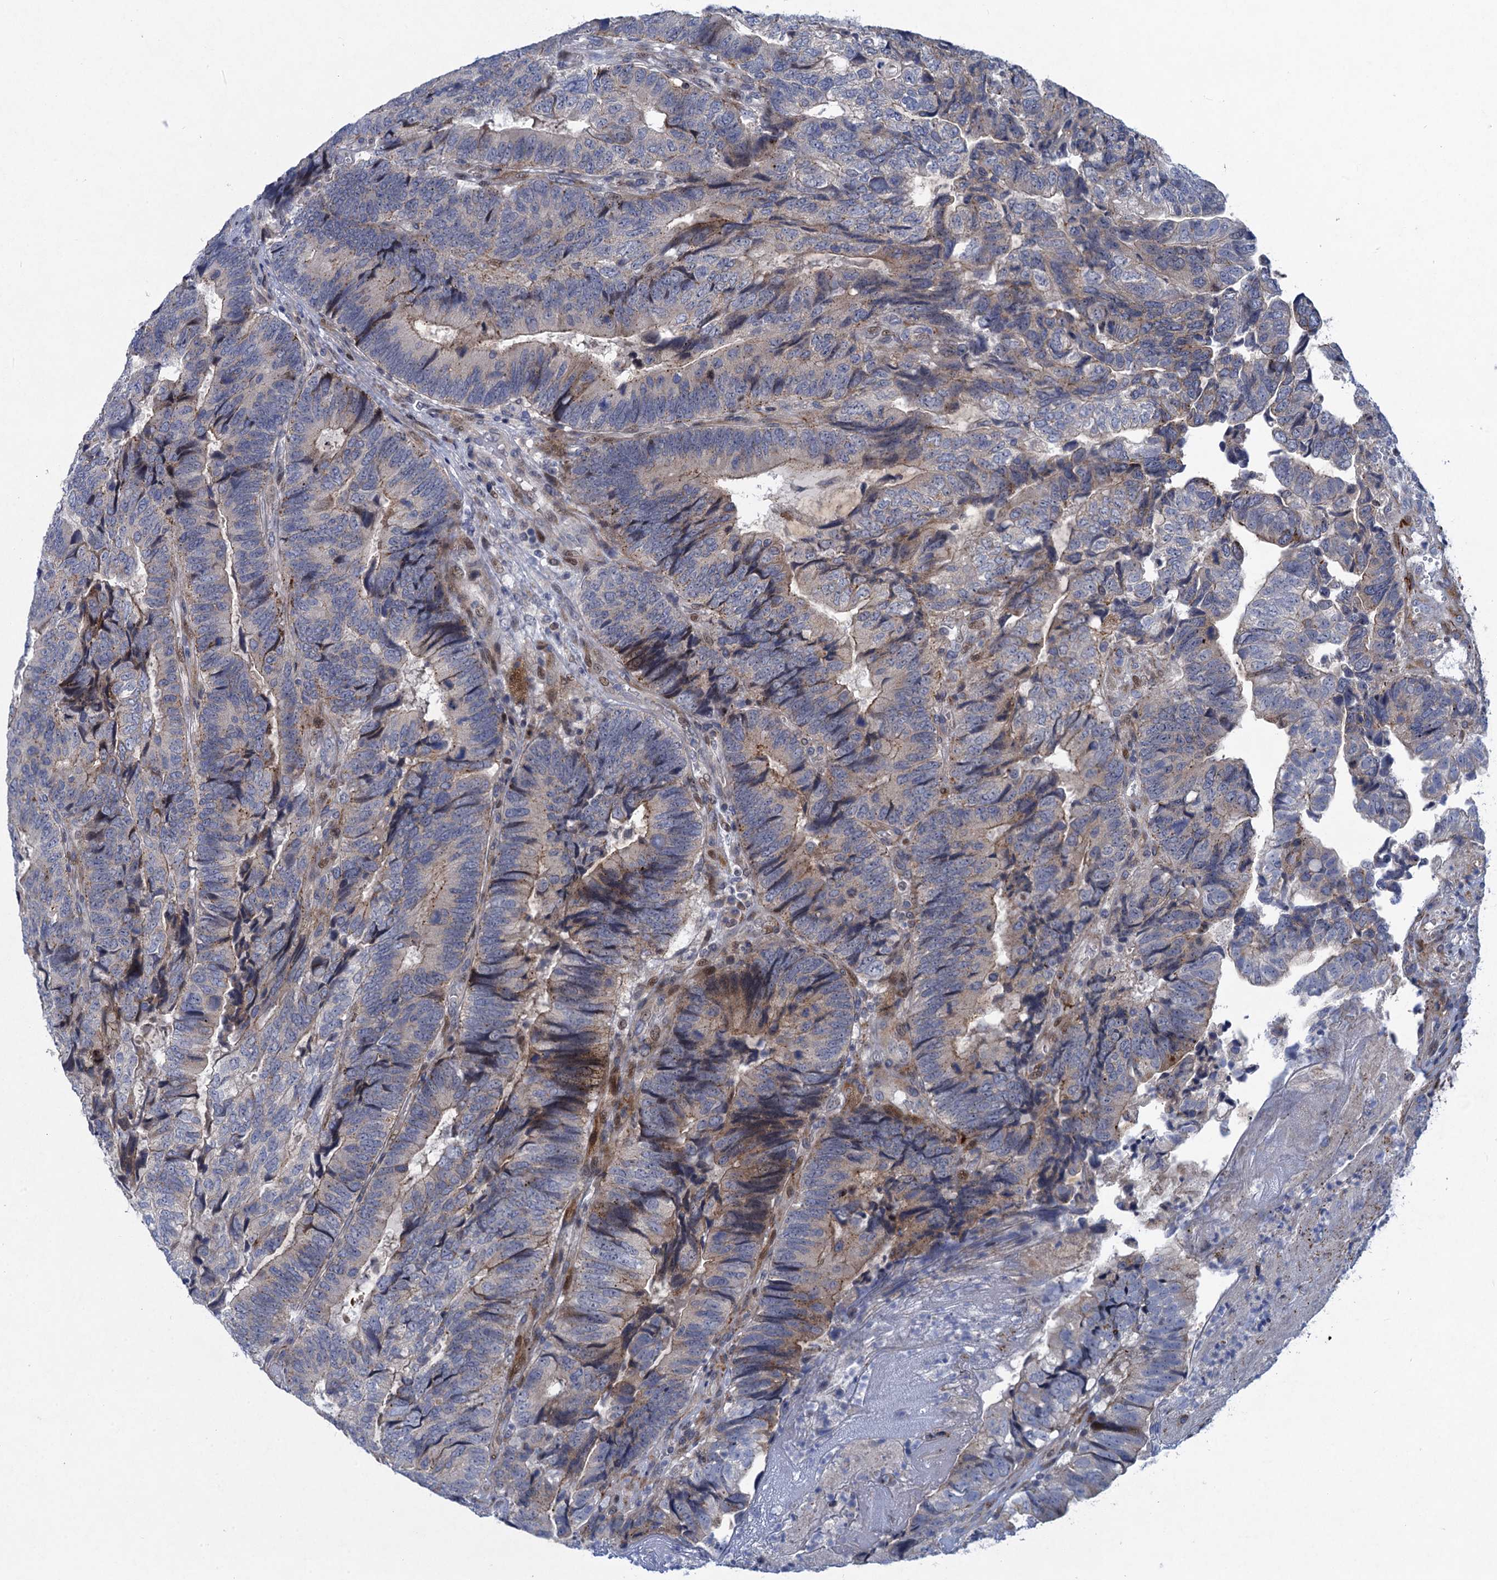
{"staining": {"intensity": "moderate", "quantity": "<25%", "location": "cytoplasmic/membranous"}, "tissue": "colorectal cancer", "cell_type": "Tumor cells", "image_type": "cancer", "snomed": [{"axis": "morphology", "description": "Adenocarcinoma, NOS"}, {"axis": "topography", "description": "Colon"}], "caption": "Human colorectal adenocarcinoma stained with a brown dye displays moderate cytoplasmic/membranous positive expression in approximately <25% of tumor cells.", "gene": "QPCTL", "patient": {"sex": "female", "age": 67}}